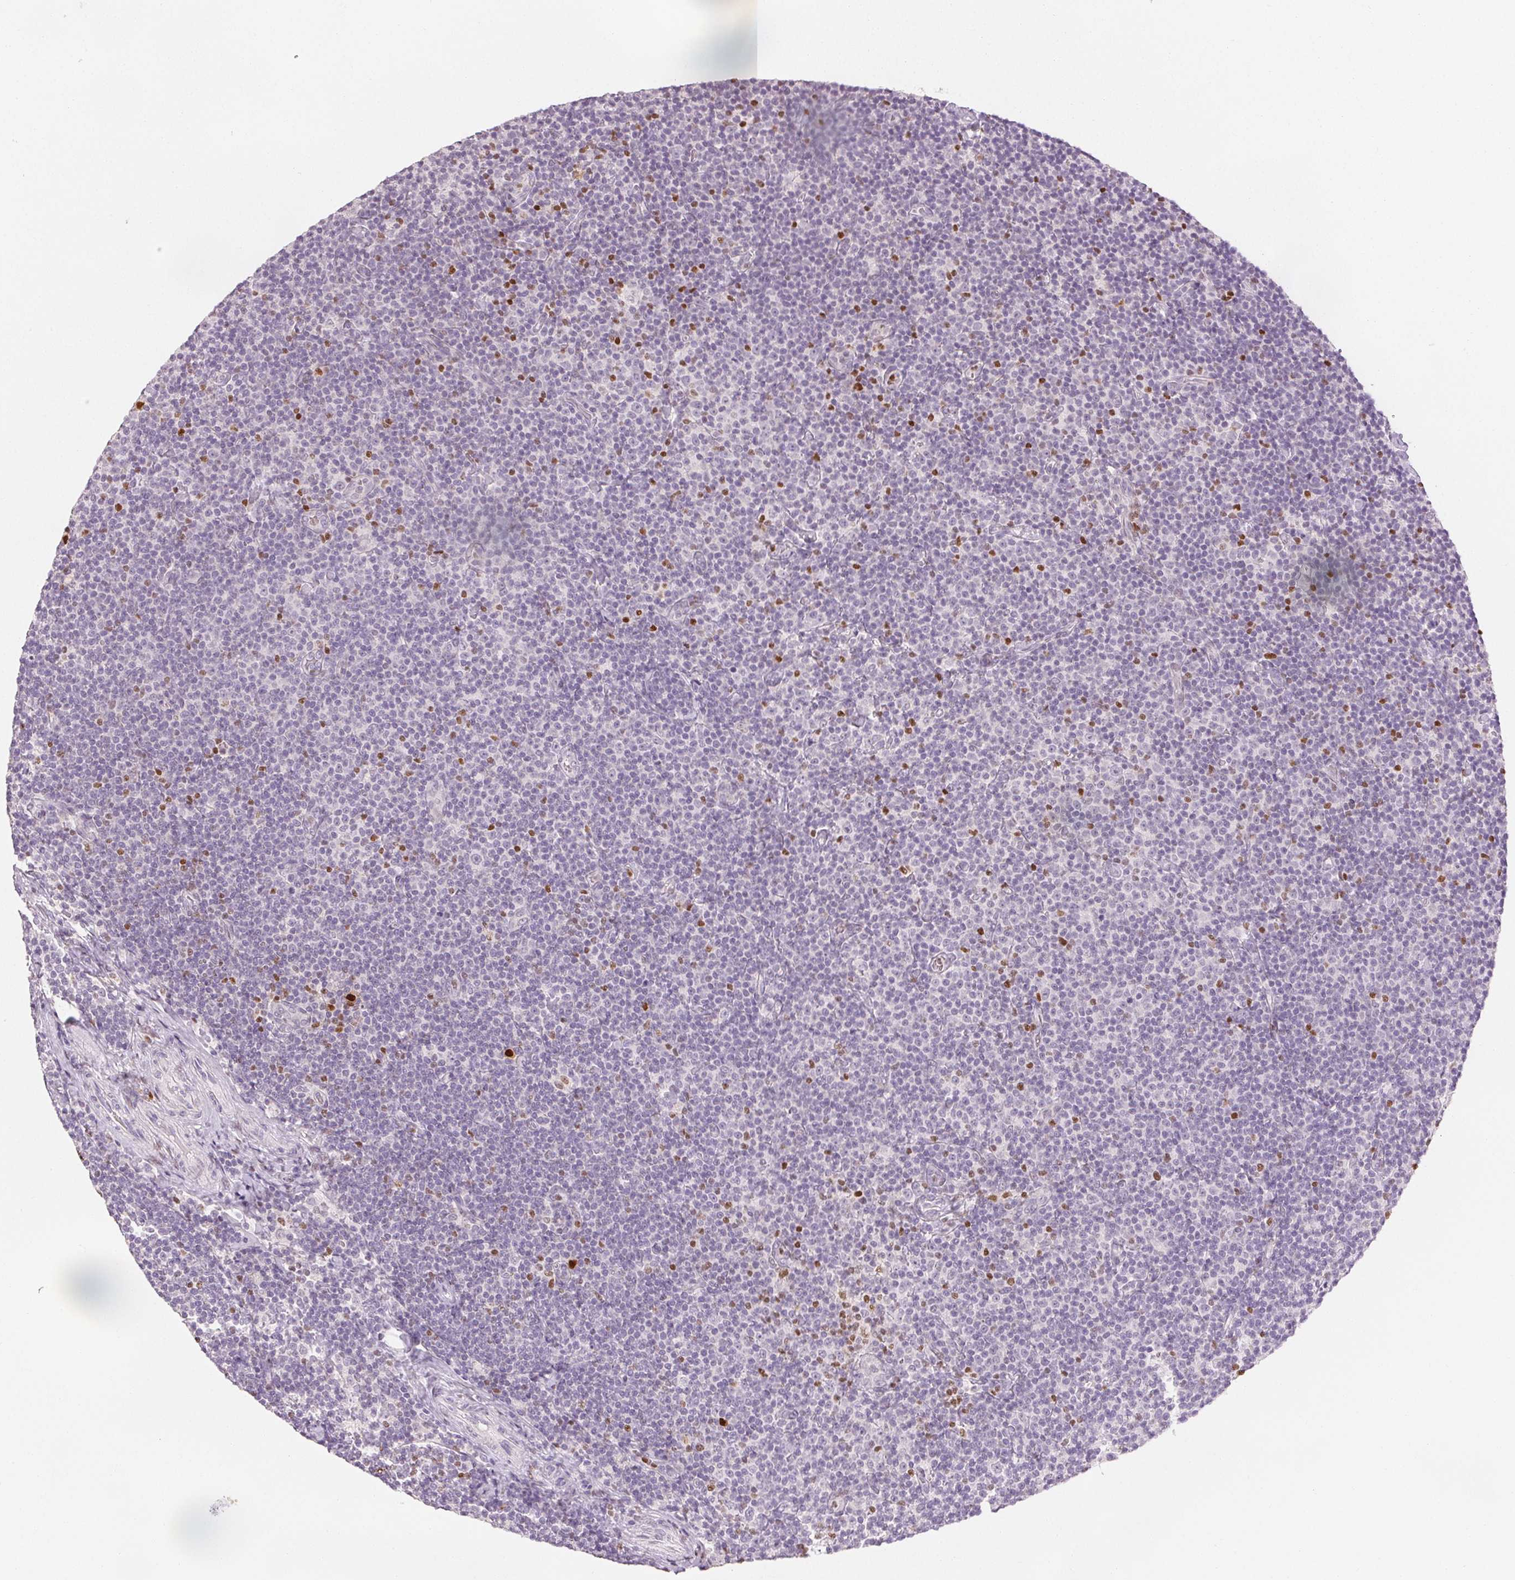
{"staining": {"intensity": "negative", "quantity": "none", "location": "none"}, "tissue": "lymphoma", "cell_type": "Tumor cells", "image_type": "cancer", "snomed": [{"axis": "morphology", "description": "Malignant lymphoma, non-Hodgkin's type, Low grade"}, {"axis": "topography", "description": "Lymph node"}], "caption": "The immunohistochemistry (IHC) histopathology image has no significant expression in tumor cells of lymphoma tissue.", "gene": "RUNX2", "patient": {"sex": "male", "age": 81}}